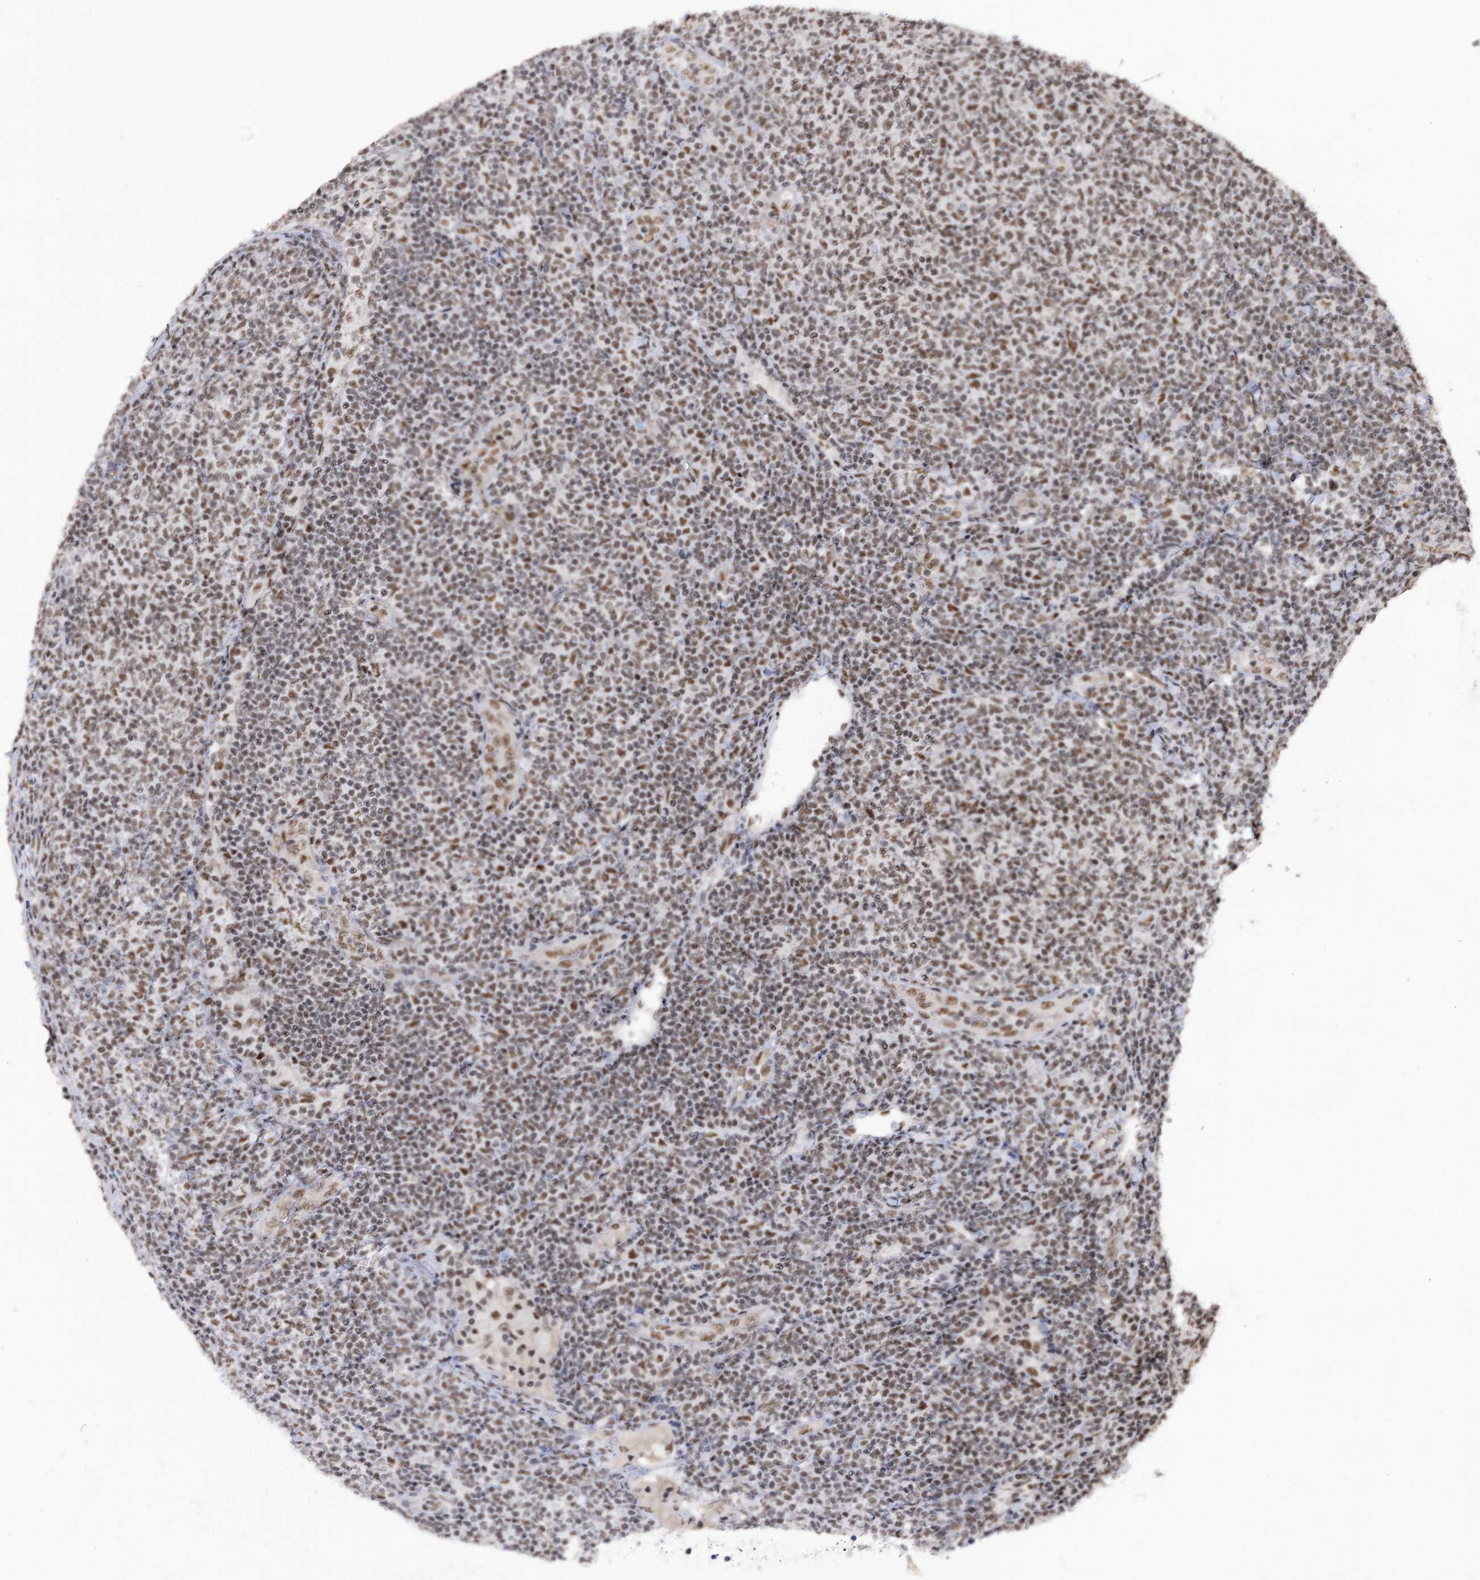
{"staining": {"intensity": "moderate", "quantity": ">75%", "location": "nuclear"}, "tissue": "lymphoma", "cell_type": "Tumor cells", "image_type": "cancer", "snomed": [{"axis": "morphology", "description": "Malignant lymphoma, non-Hodgkin's type, Low grade"}, {"axis": "topography", "description": "Lymph node"}], "caption": "Immunohistochemistry histopathology image of neoplastic tissue: human lymphoma stained using immunohistochemistry reveals medium levels of moderate protein expression localized specifically in the nuclear of tumor cells, appearing as a nuclear brown color.", "gene": "U2SURP", "patient": {"sex": "male", "age": 66}}